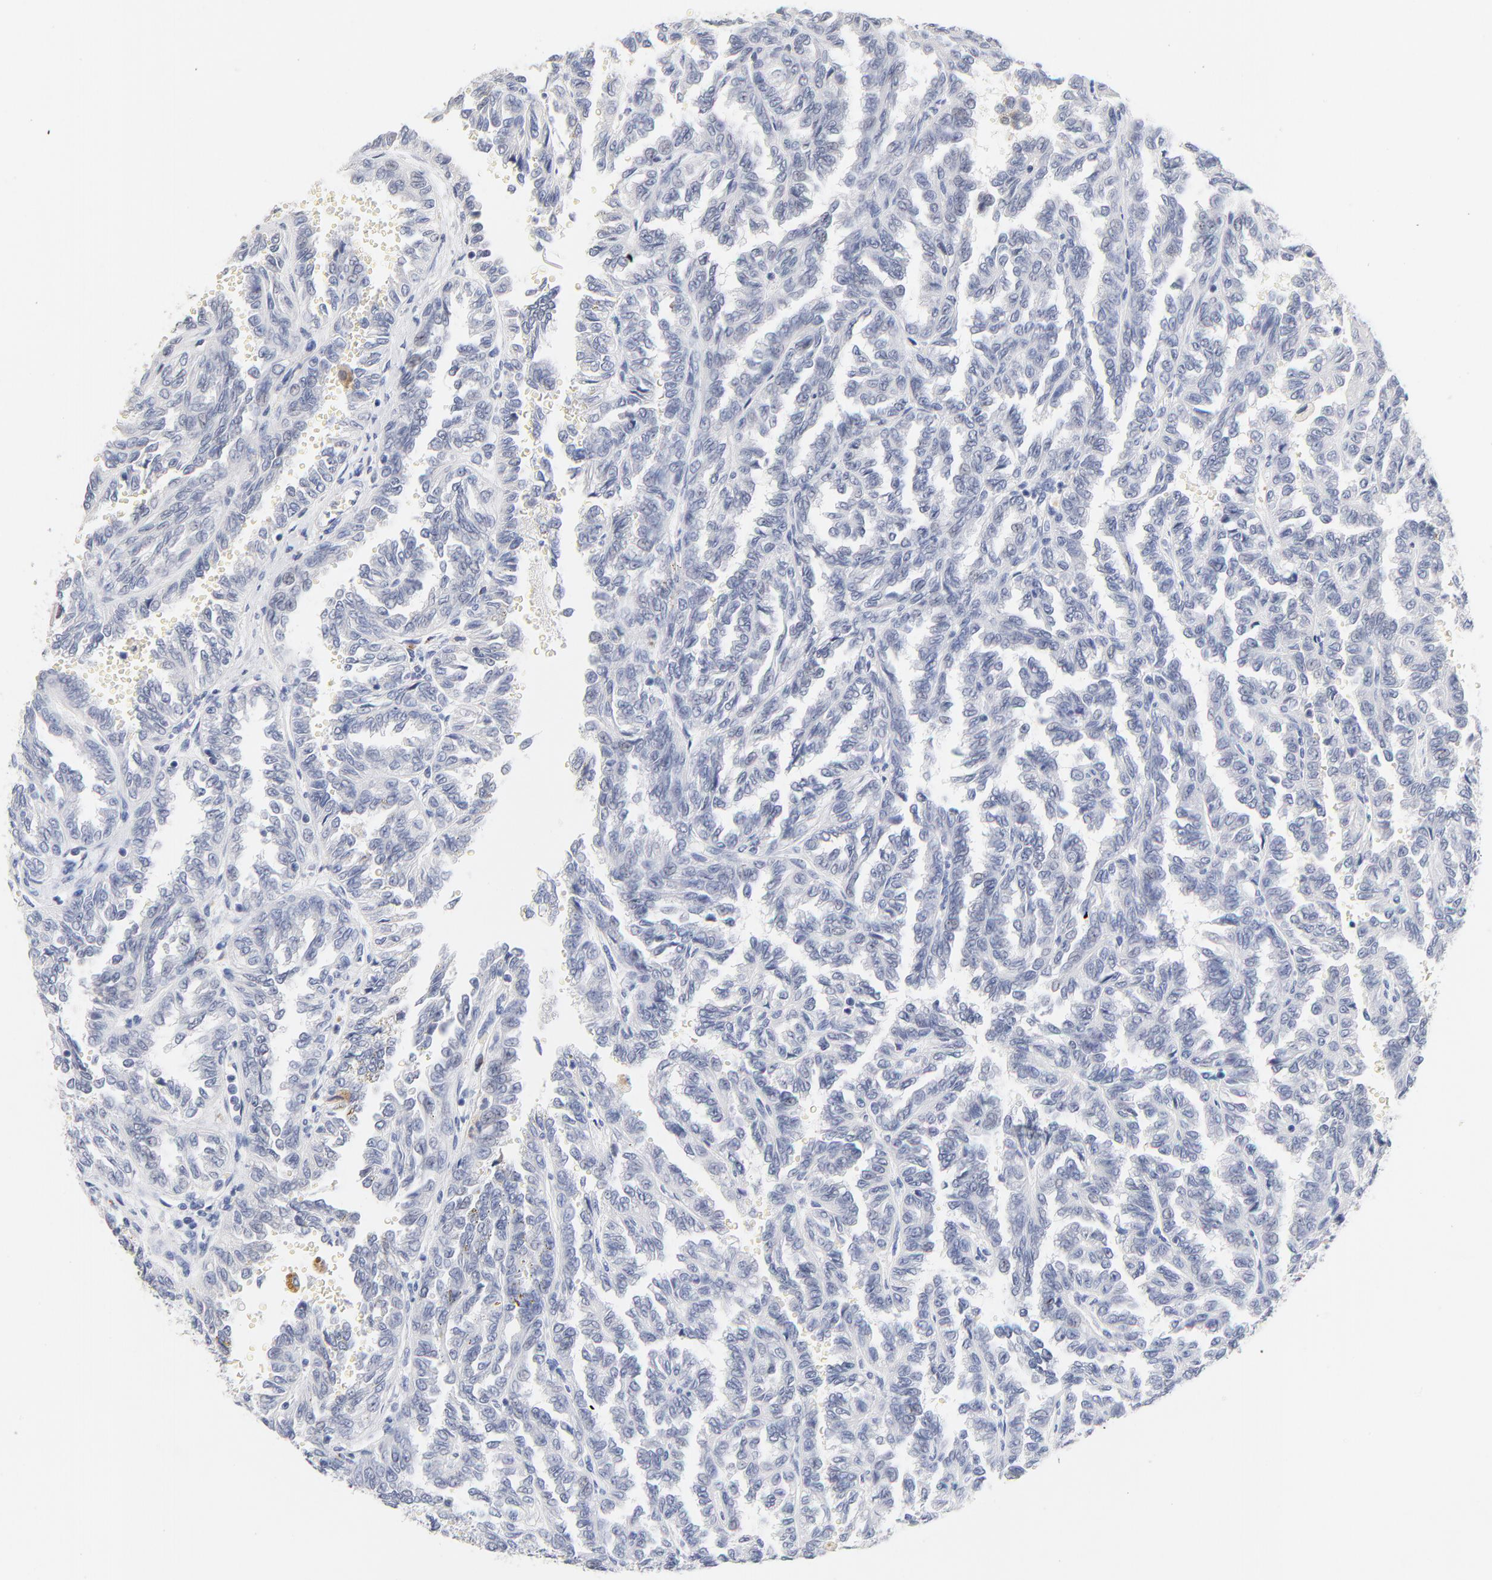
{"staining": {"intensity": "negative", "quantity": "none", "location": "none"}, "tissue": "renal cancer", "cell_type": "Tumor cells", "image_type": "cancer", "snomed": [{"axis": "morphology", "description": "Inflammation, NOS"}, {"axis": "morphology", "description": "Adenocarcinoma, NOS"}, {"axis": "topography", "description": "Kidney"}], "caption": "DAB (3,3'-diaminobenzidine) immunohistochemical staining of adenocarcinoma (renal) reveals no significant expression in tumor cells.", "gene": "ORC2", "patient": {"sex": "male", "age": 68}}